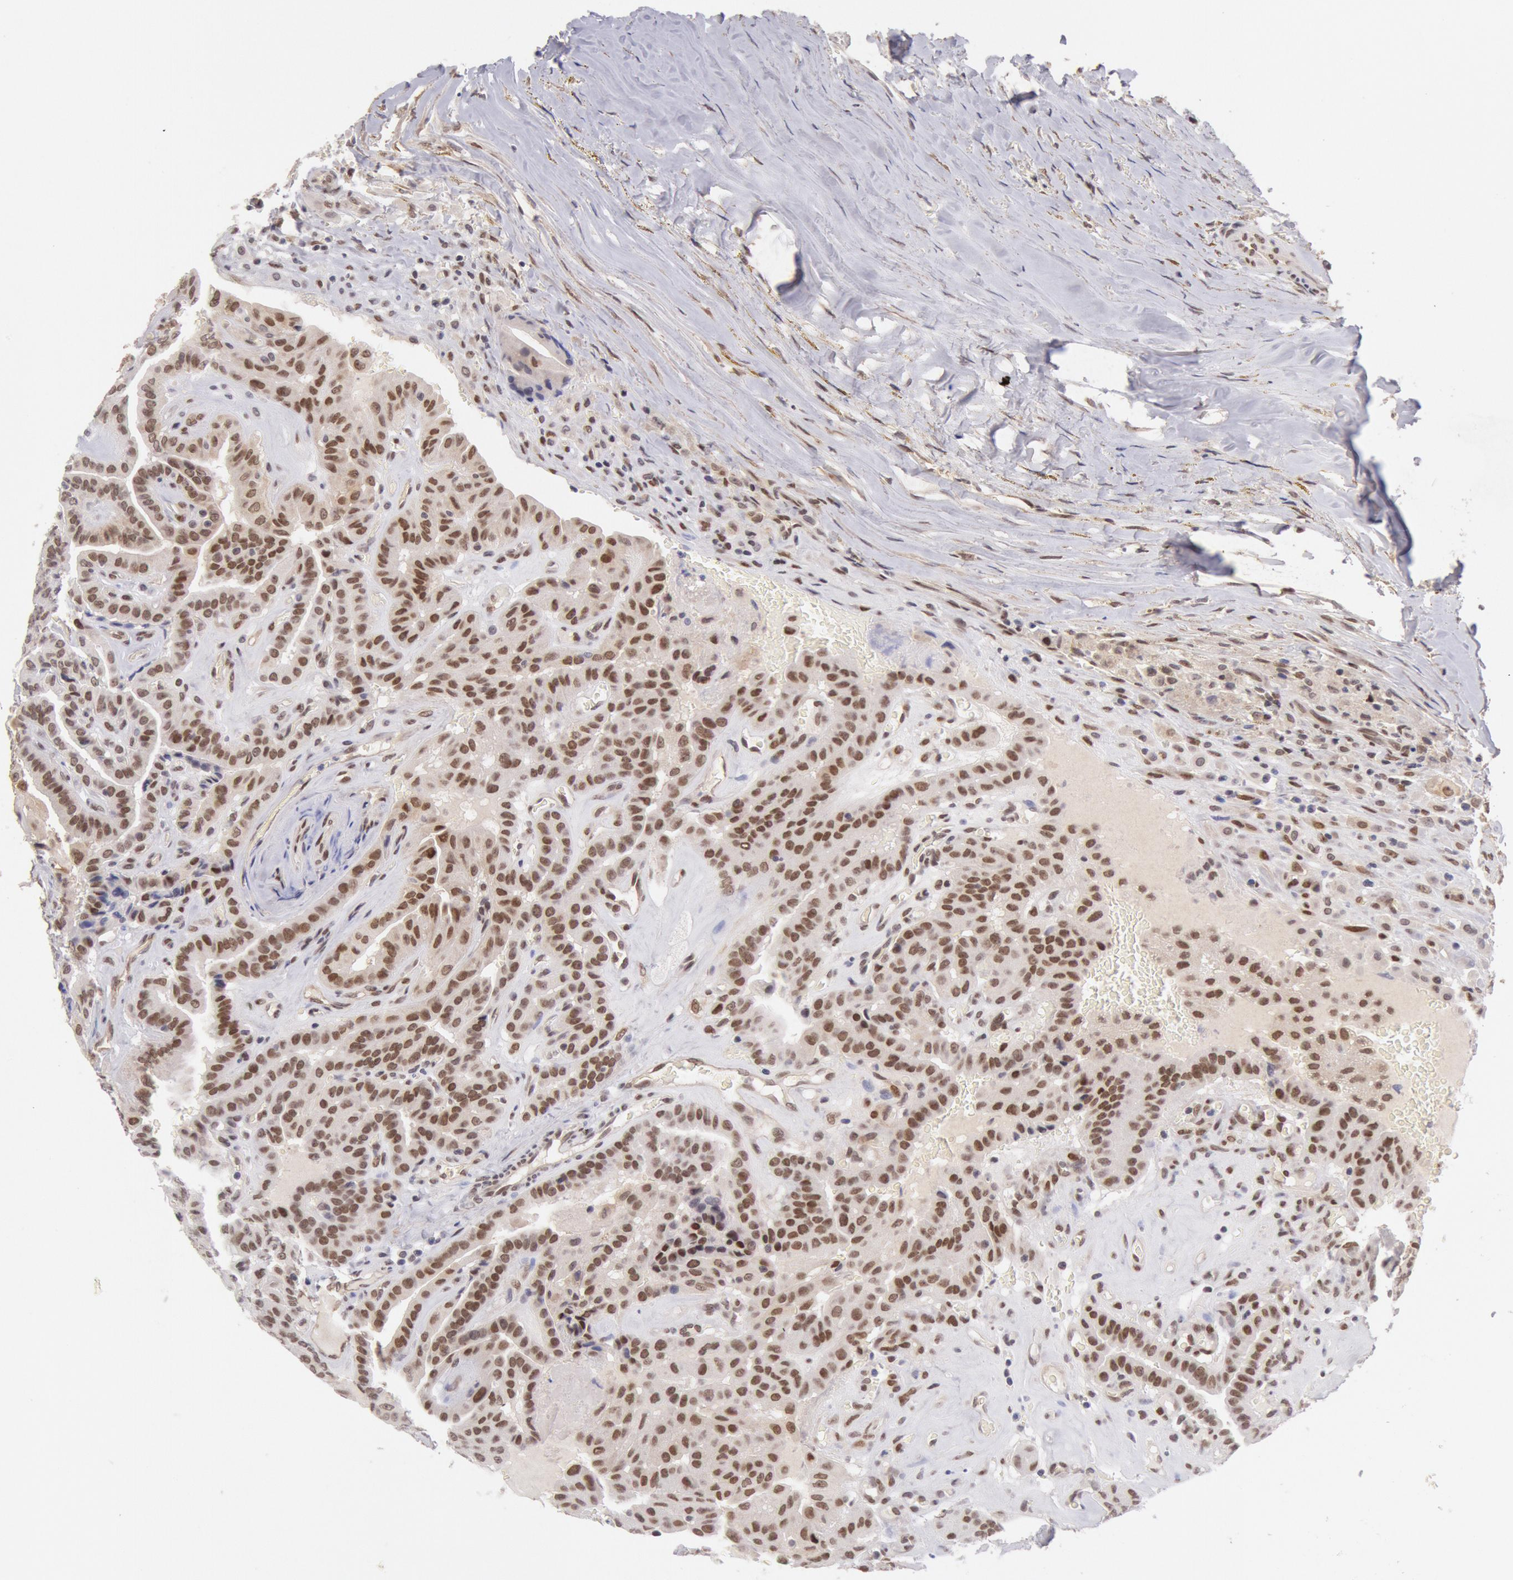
{"staining": {"intensity": "moderate", "quantity": ">75%", "location": "cytoplasmic/membranous,nuclear"}, "tissue": "thyroid cancer", "cell_type": "Tumor cells", "image_type": "cancer", "snomed": [{"axis": "morphology", "description": "Papillary adenocarcinoma, NOS"}, {"axis": "topography", "description": "Thyroid gland"}], "caption": "Protein analysis of thyroid cancer (papillary adenocarcinoma) tissue reveals moderate cytoplasmic/membranous and nuclear staining in approximately >75% of tumor cells. The protein of interest is shown in brown color, while the nuclei are stained blue.", "gene": "CDKN2B", "patient": {"sex": "male", "age": 87}}